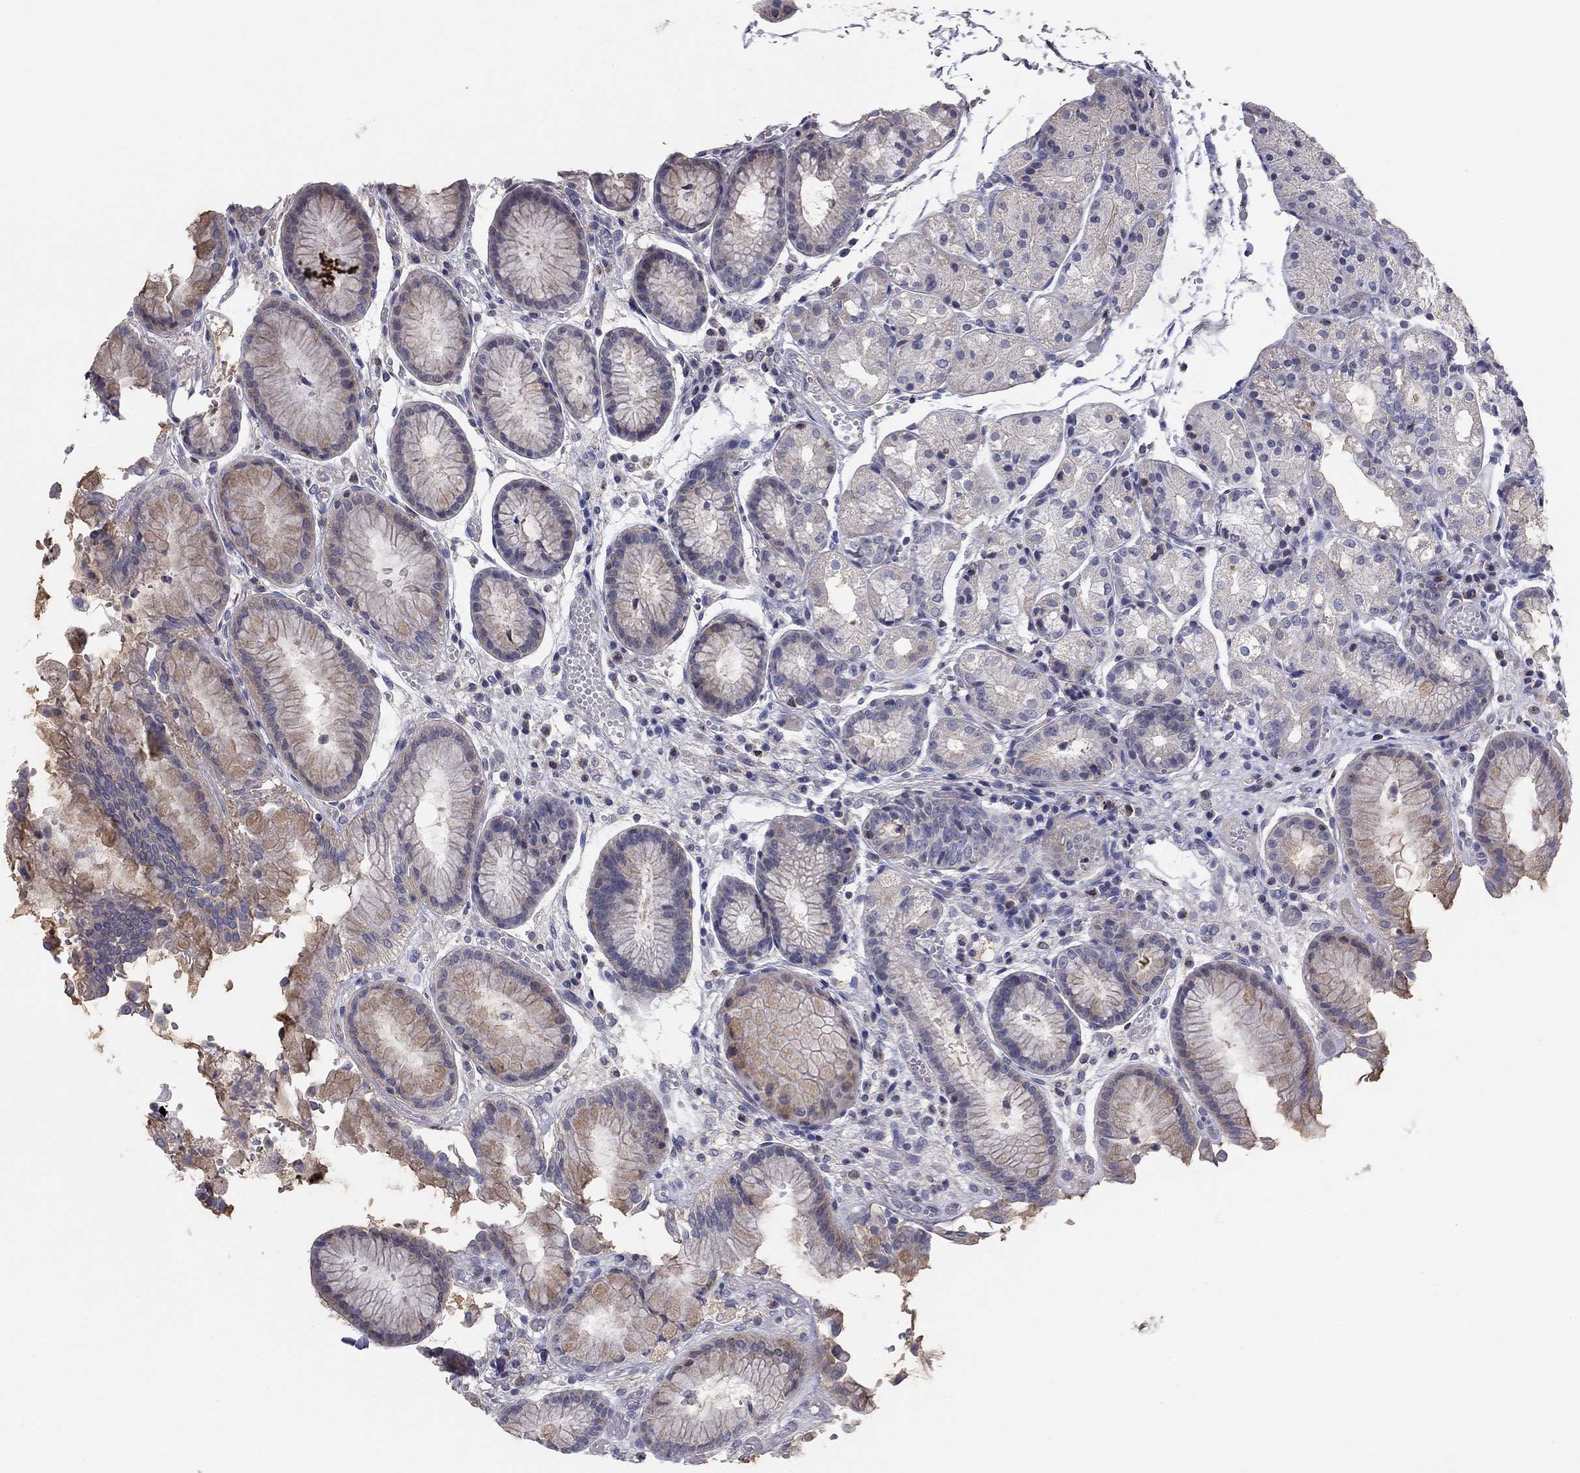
{"staining": {"intensity": "negative", "quantity": "none", "location": "none"}, "tissue": "stomach", "cell_type": "Glandular cells", "image_type": "normal", "snomed": [{"axis": "morphology", "description": "Normal tissue, NOS"}, {"axis": "topography", "description": "Stomach, upper"}], "caption": "A high-resolution image shows IHC staining of benign stomach, which demonstrates no significant staining in glandular cells. Brightfield microscopy of immunohistochemistry (IHC) stained with DAB (3,3'-diaminobenzidine) (brown) and hematoxylin (blue), captured at high magnification.", "gene": "SEPTIN3", "patient": {"sex": "male", "age": 72}}